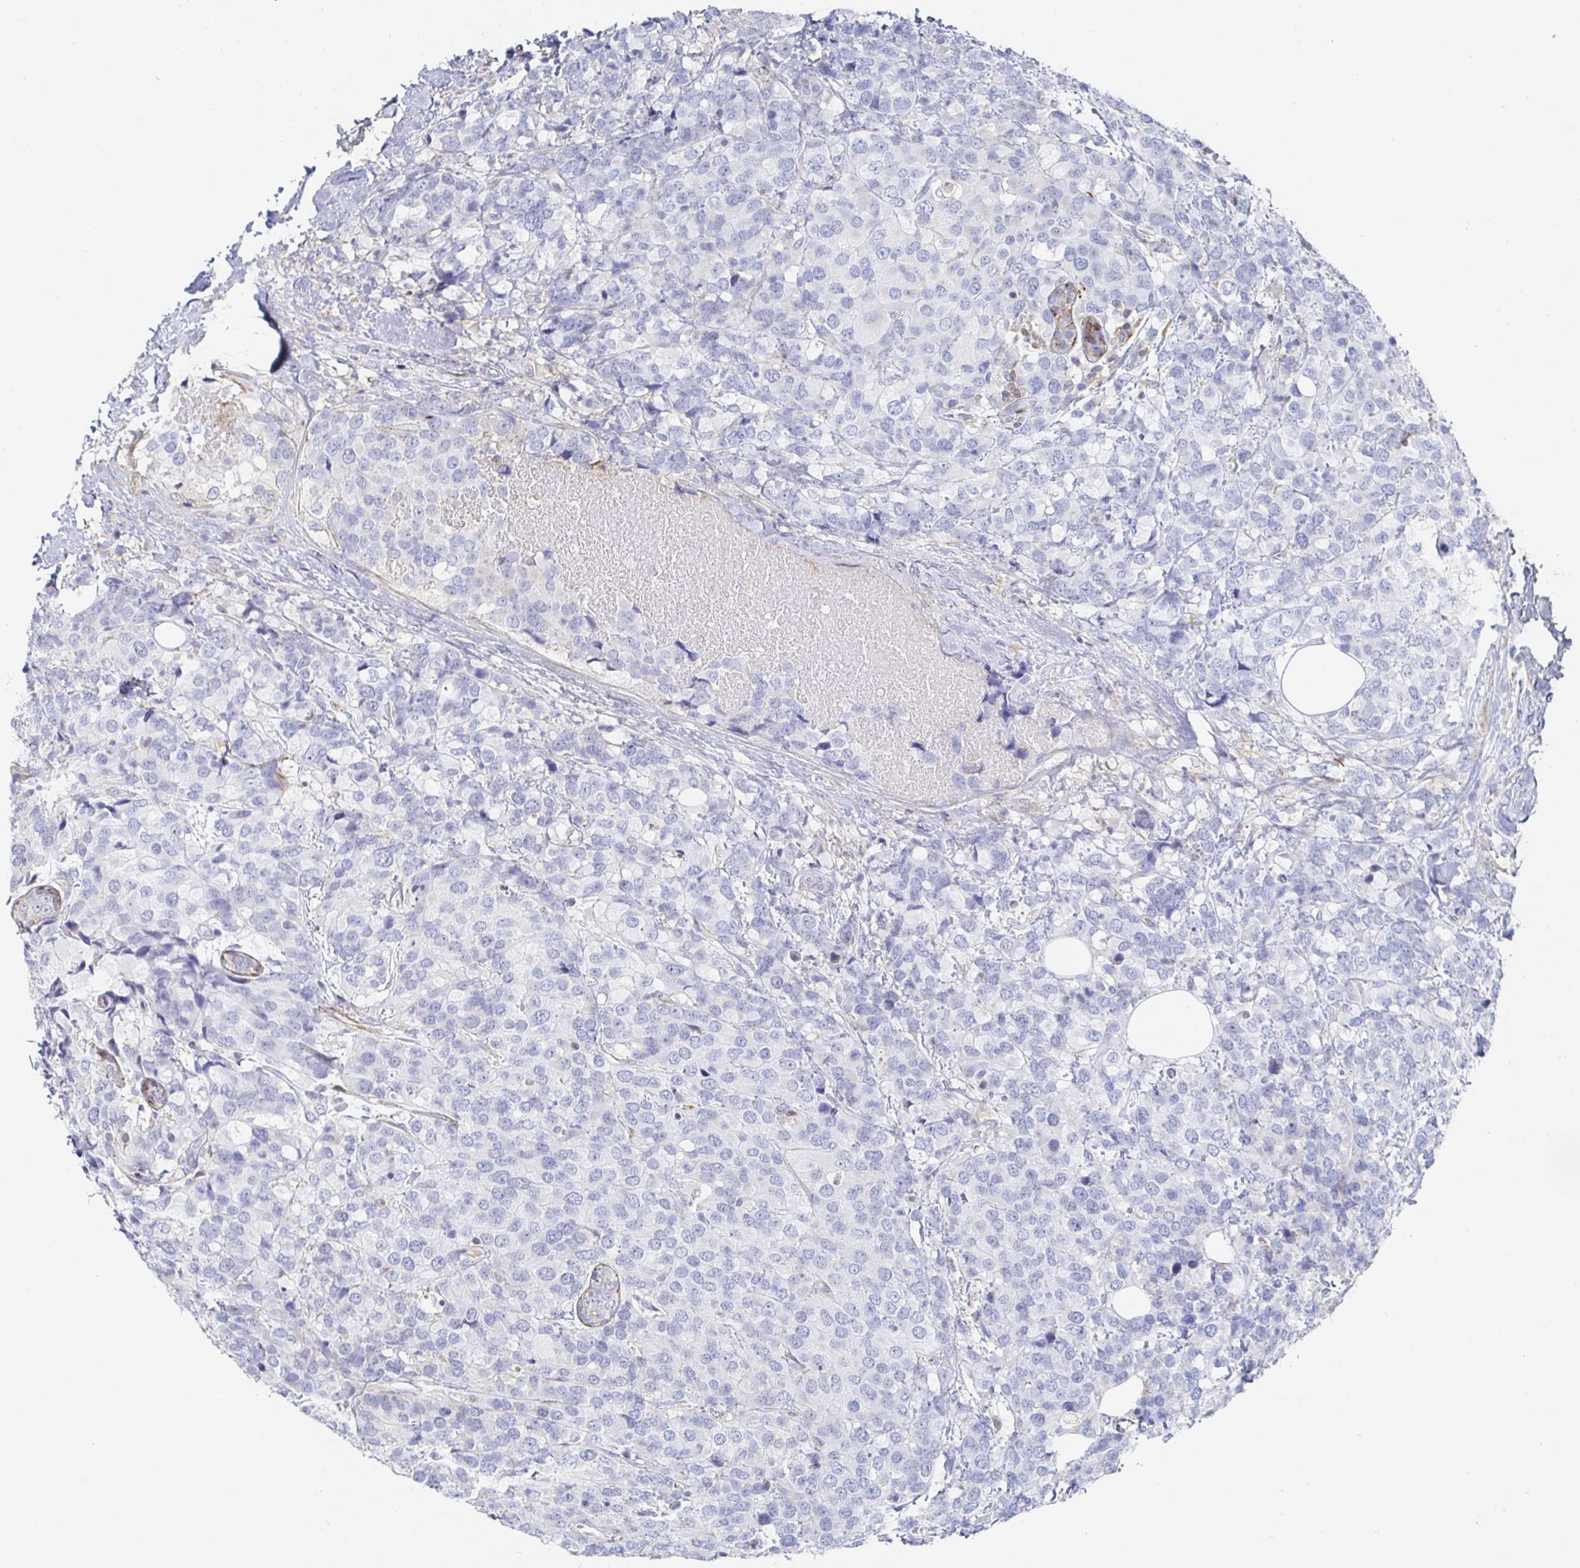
{"staining": {"intensity": "negative", "quantity": "none", "location": "none"}, "tissue": "breast cancer", "cell_type": "Tumor cells", "image_type": "cancer", "snomed": [{"axis": "morphology", "description": "Lobular carcinoma"}, {"axis": "topography", "description": "Breast"}], "caption": "Breast cancer was stained to show a protein in brown. There is no significant staining in tumor cells. (IHC, brightfield microscopy, high magnification).", "gene": "PIK3CD", "patient": {"sex": "female", "age": 59}}